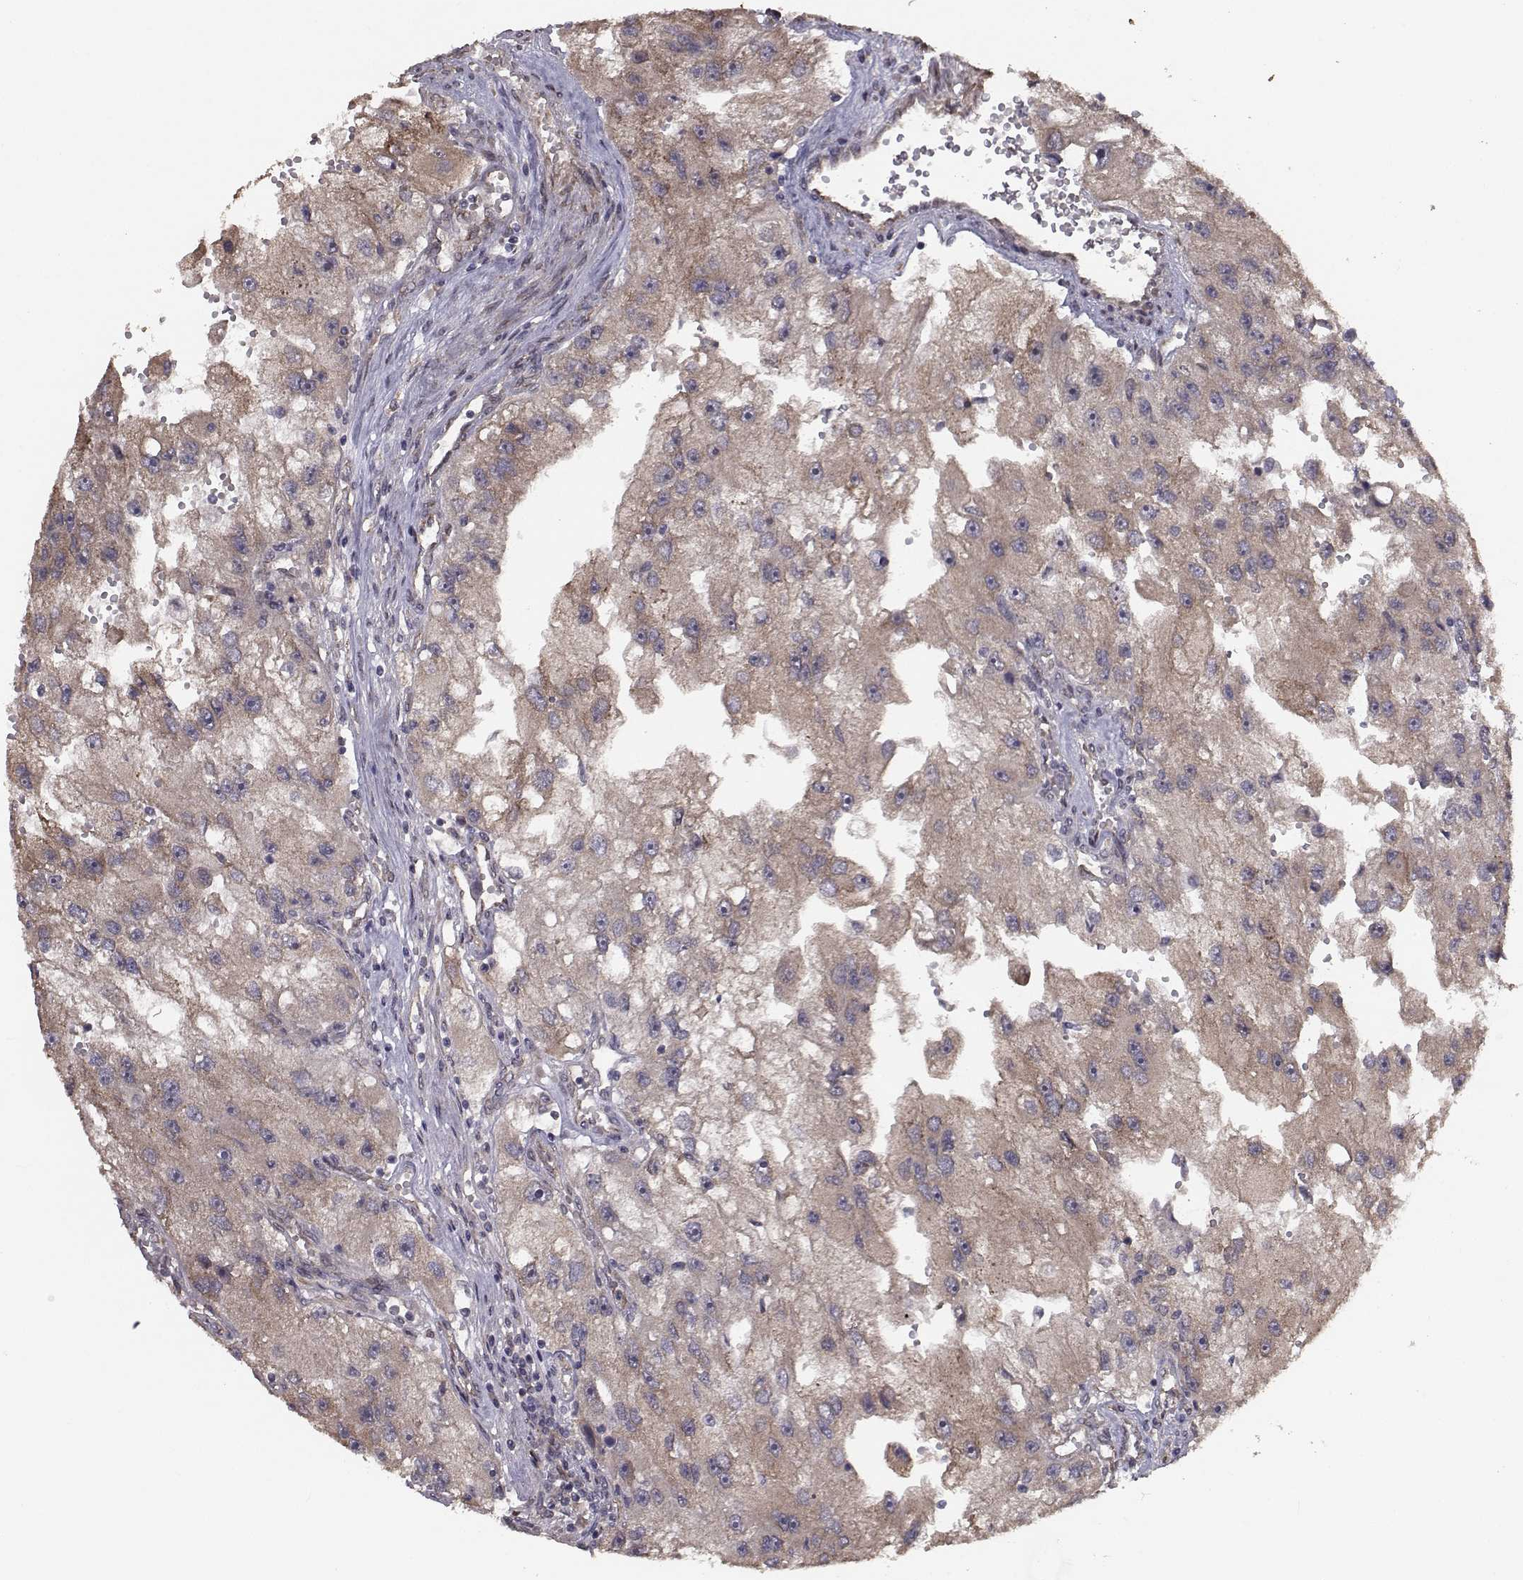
{"staining": {"intensity": "weak", "quantity": ">75%", "location": "cytoplasmic/membranous"}, "tissue": "renal cancer", "cell_type": "Tumor cells", "image_type": "cancer", "snomed": [{"axis": "morphology", "description": "Adenocarcinoma, NOS"}, {"axis": "topography", "description": "Kidney"}], "caption": "This is an image of immunohistochemistry (IHC) staining of renal cancer, which shows weak staining in the cytoplasmic/membranous of tumor cells.", "gene": "TRIP10", "patient": {"sex": "male", "age": 63}}